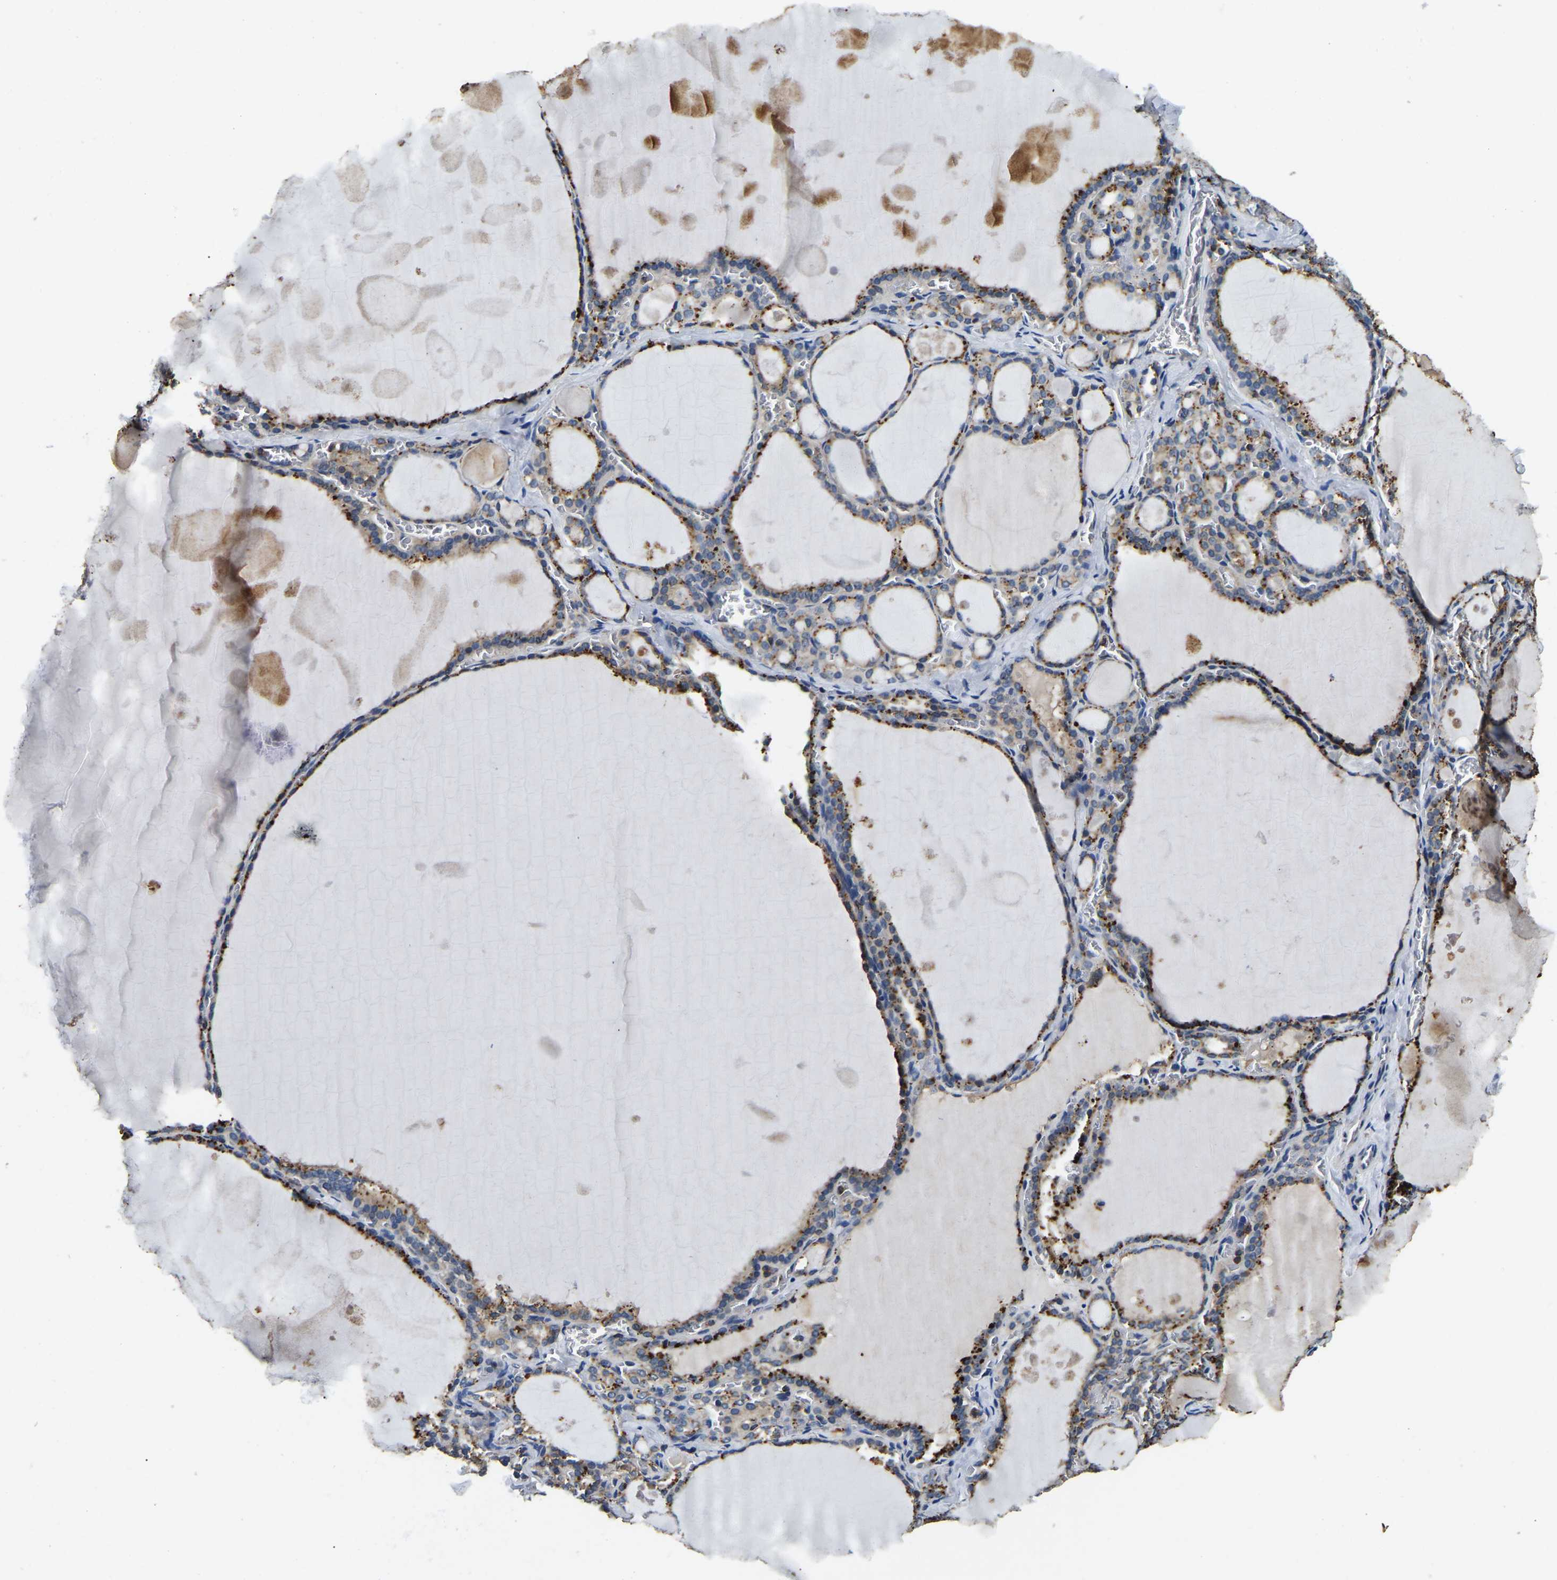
{"staining": {"intensity": "moderate", "quantity": "<25%", "location": "cytoplasmic/membranous"}, "tissue": "thyroid gland", "cell_type": "Glandular cells", "image_type": "normal", "snomed": [{"axis": "morphology", "description": "Normal tissue, NOS"}, {"axis": "topography", "description": "Thyroid gland"}], "caption": "Approximately <25% of glandular cells in normal human thyroid gland display moderate cytoplasmic/membranous protein expression as visualized by brown immunohistochemical staining.", "gene": "SMPD2", "patient": {"sex": "male", "age": 56}}